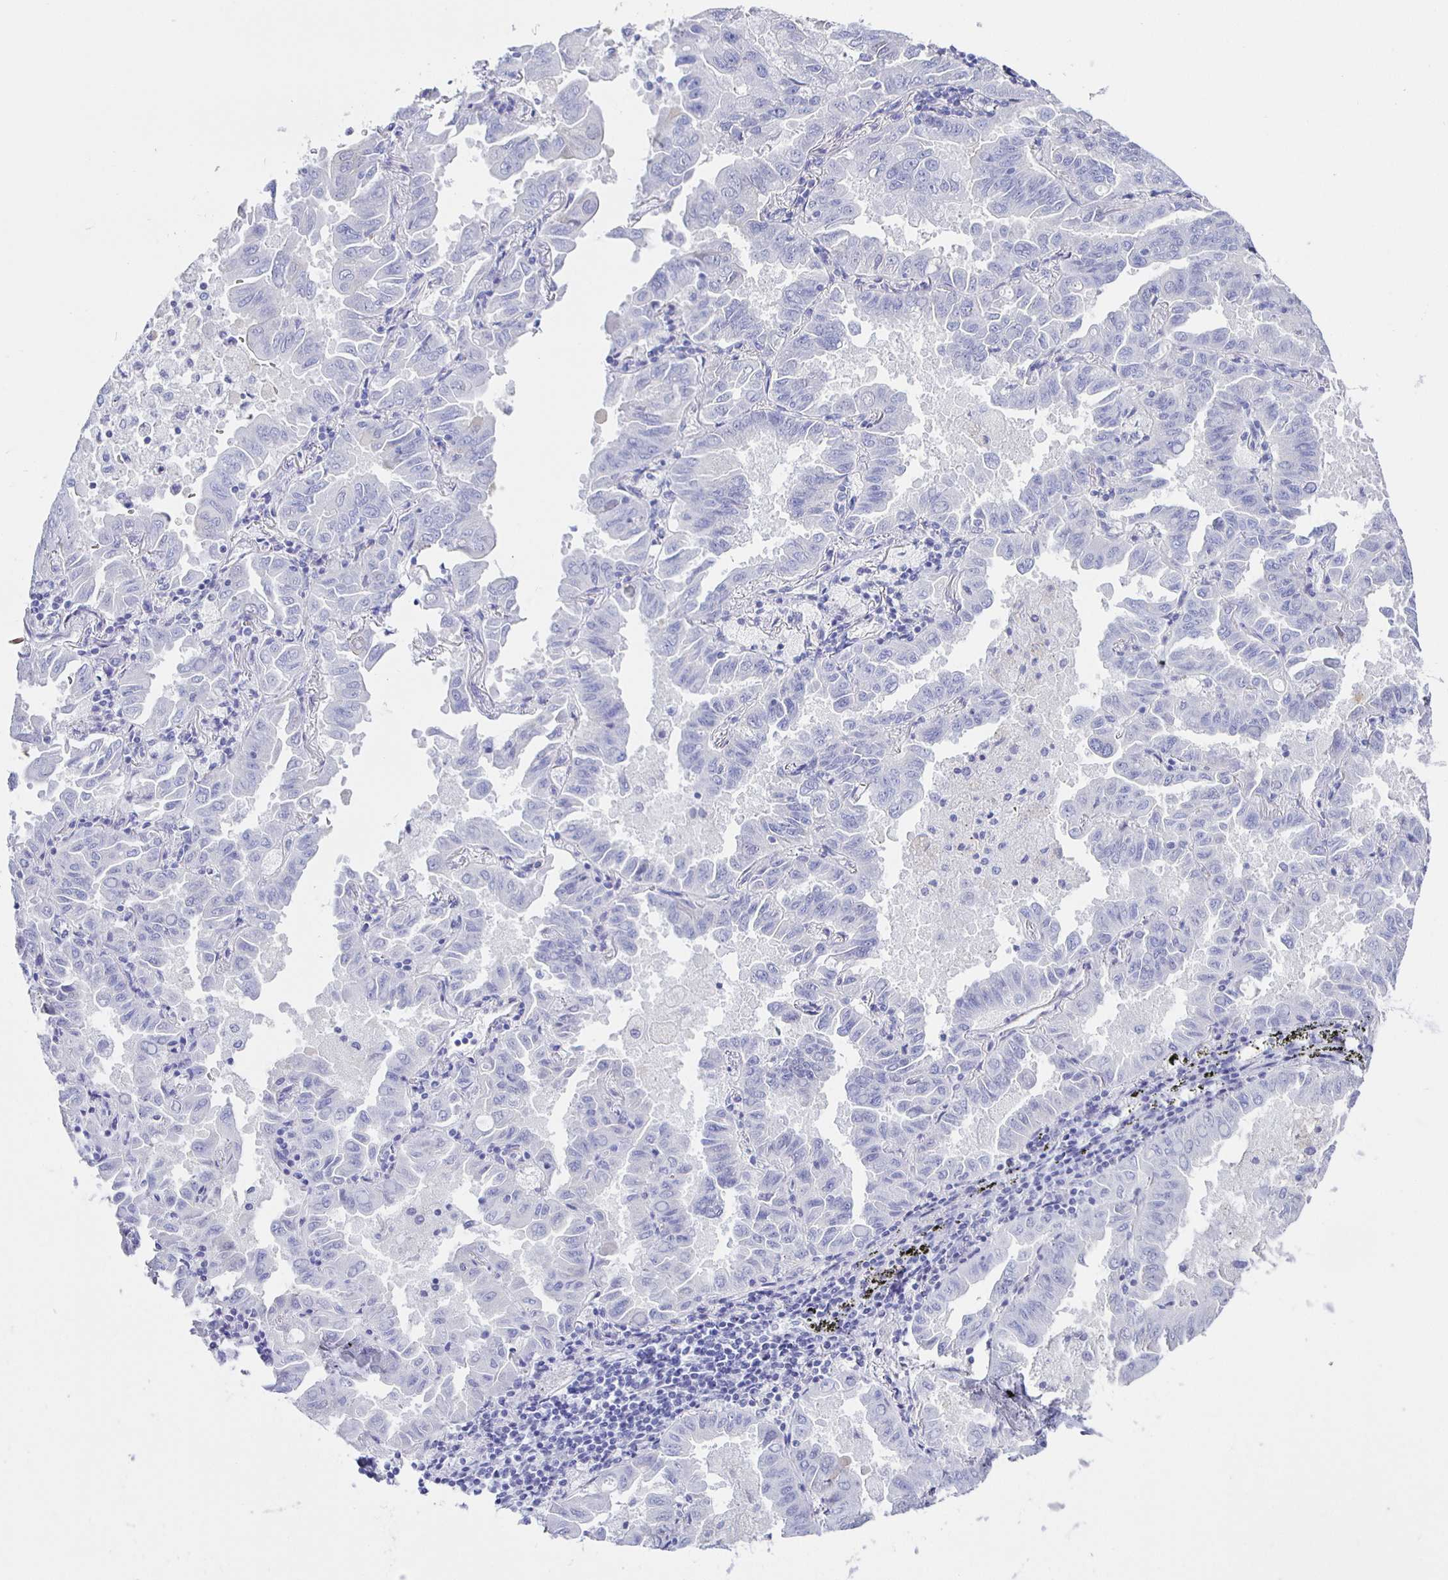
{"staining": {"intensity": "negative", "quantity": "none", "location": "none"}, "tissue": "lung cancer", "cell_type": "Tumor cells", "image_type": "cancer", "snomed": [{"axis": "morphology", "description": "Adenocarcinoma, NOS"}, {"axis": "topography", "description": "Lung"}], "caption": "Immunohistochemistry (IHC) of lung adenocarcinoma reveals no expression in tumor cells. (DAB (3,3'-diaminobenzidine) immunohistochemistry (IHC) visualized using brightfield microscopy, high magnification).", "gene": "HSPA4L", "patient": {"sex": "male", "age": 64}}